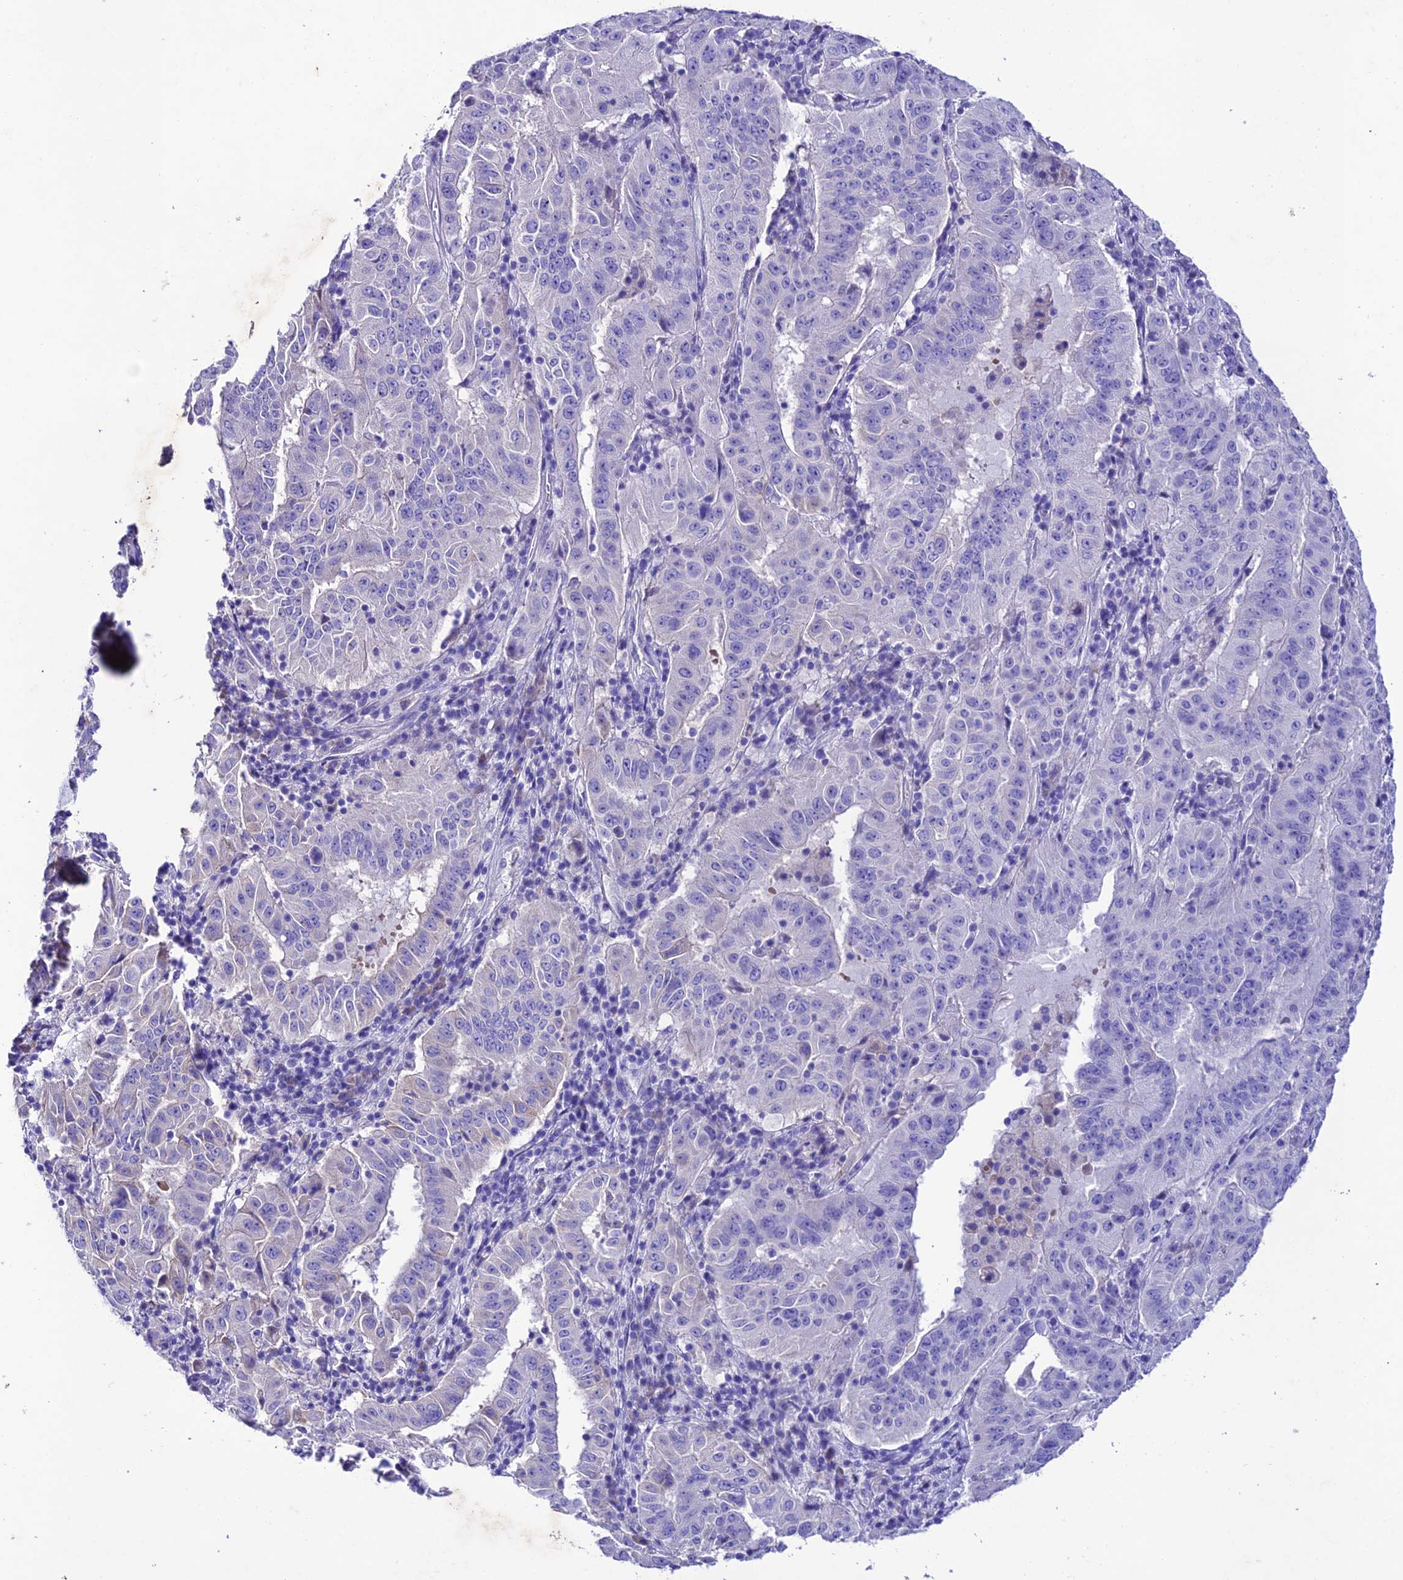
{"staining": {"intensity": "negative", "quantity": "none", "location": "none"}, "tissue": "pancreatic cancer", "cell_type": "Tumor cells", "image_type": "cancer", "snomed": [{"axis": "morphology", "description": "Adenocarcinoma, NOS"}, {"axis": "topography", "description": "Pancreas"}], "caption": "Immunohistochemistry photomicrograph of human pancreatic adenocarcinoma stained for a protein (brown), which reveals no expression in tumor cells.", "gene": "NLRP6", "patient": {"sex": "male", "age": 63}}